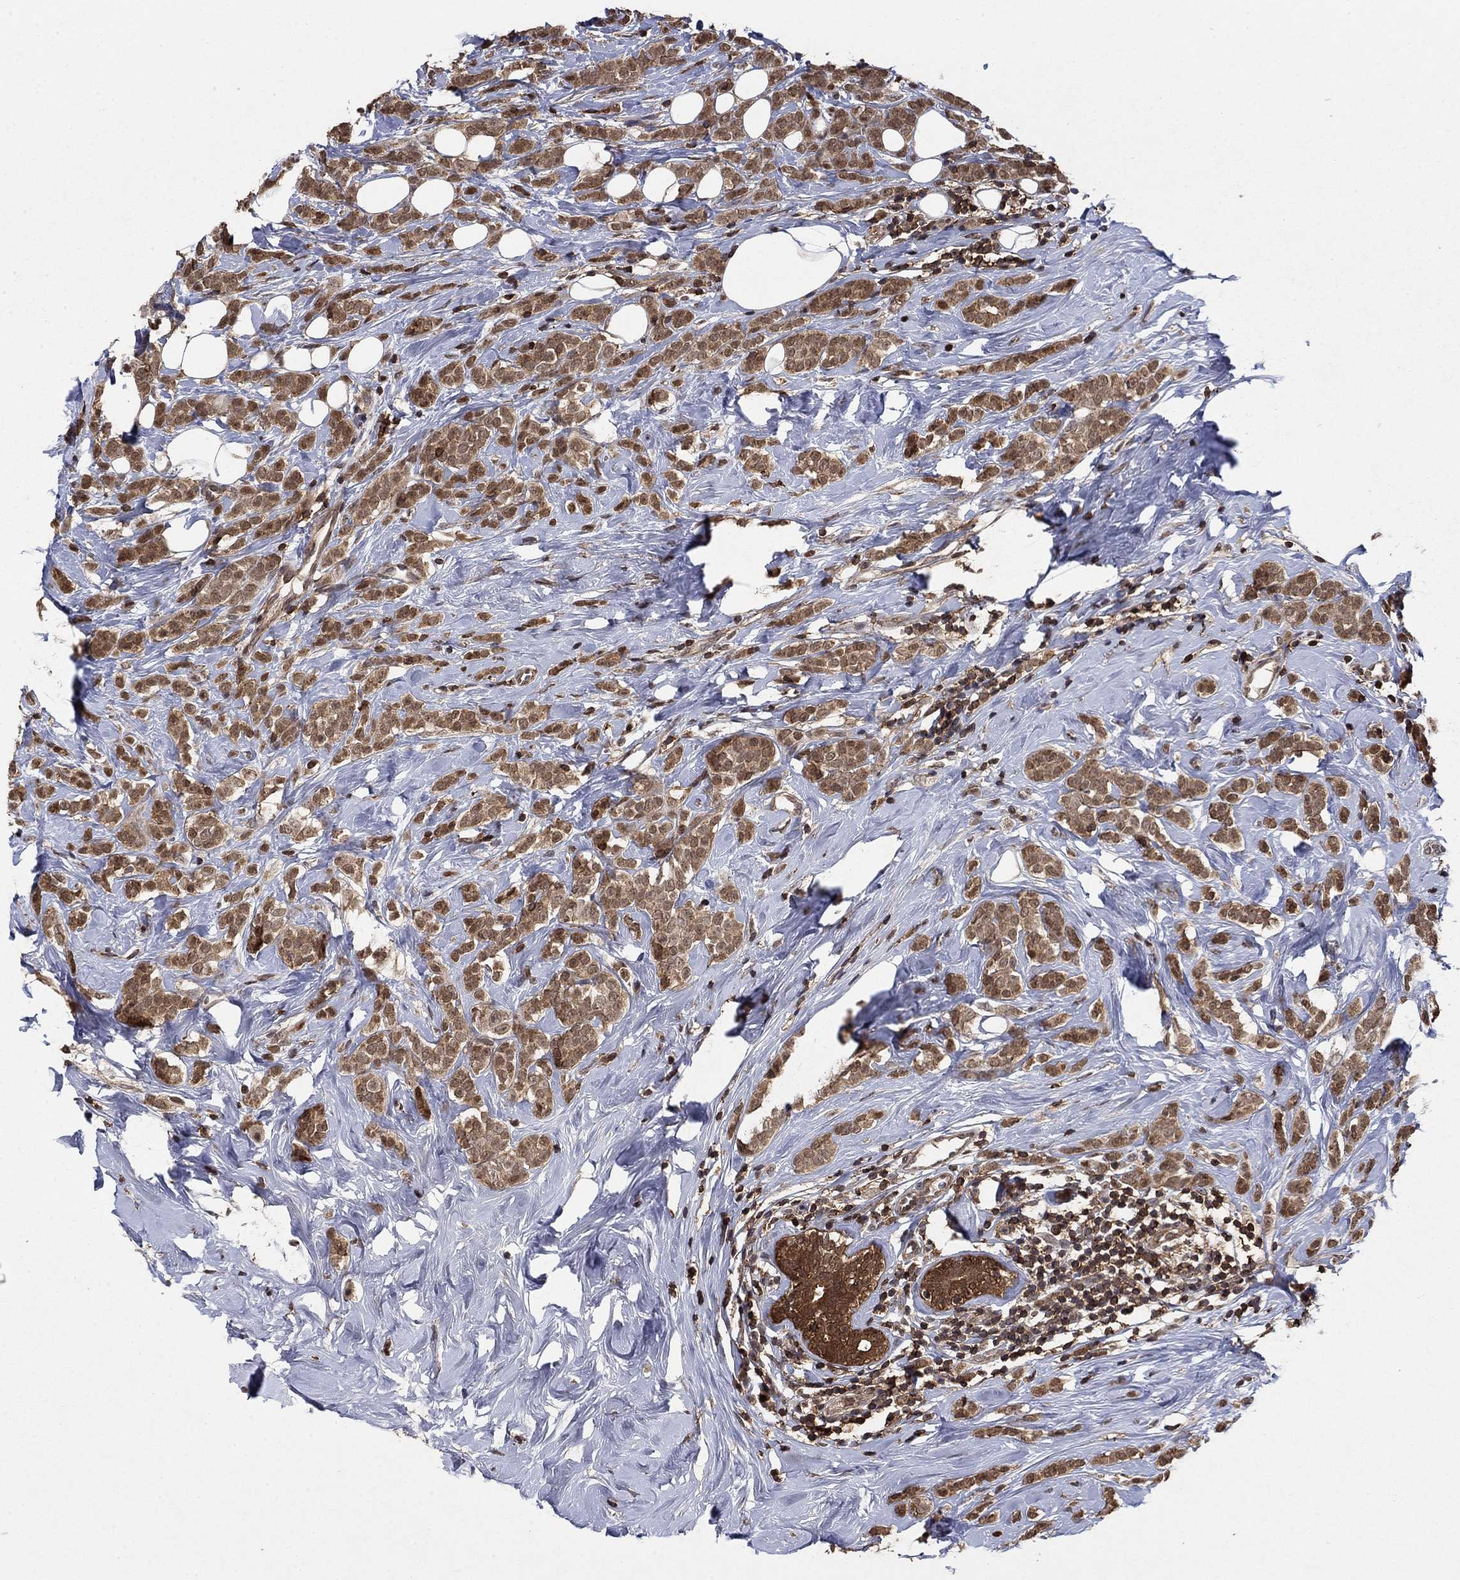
{"staining": {"intensity": "moderate", "quantity": ">75%", "location": "cytoplasmic/membranous,nuclear"}, "tissue": "breast cancer", "cell_type": "Tumor cells", "image_type": "cancer", "snomed": [{"axis": "morphology", "description": "Lobular carcinoma"}, {"axis": "topography", "description": "Breast"}], "caption": "Breast cancer (lobular carcinoma) was stained to show a protein in brown. There is medium levels of moderate cytoplasmic/membranous and nuclear expression in approximately >75% of tumor cells.", "gene": "CCDC66", "patient": {"sex": "female", "age": 49}}